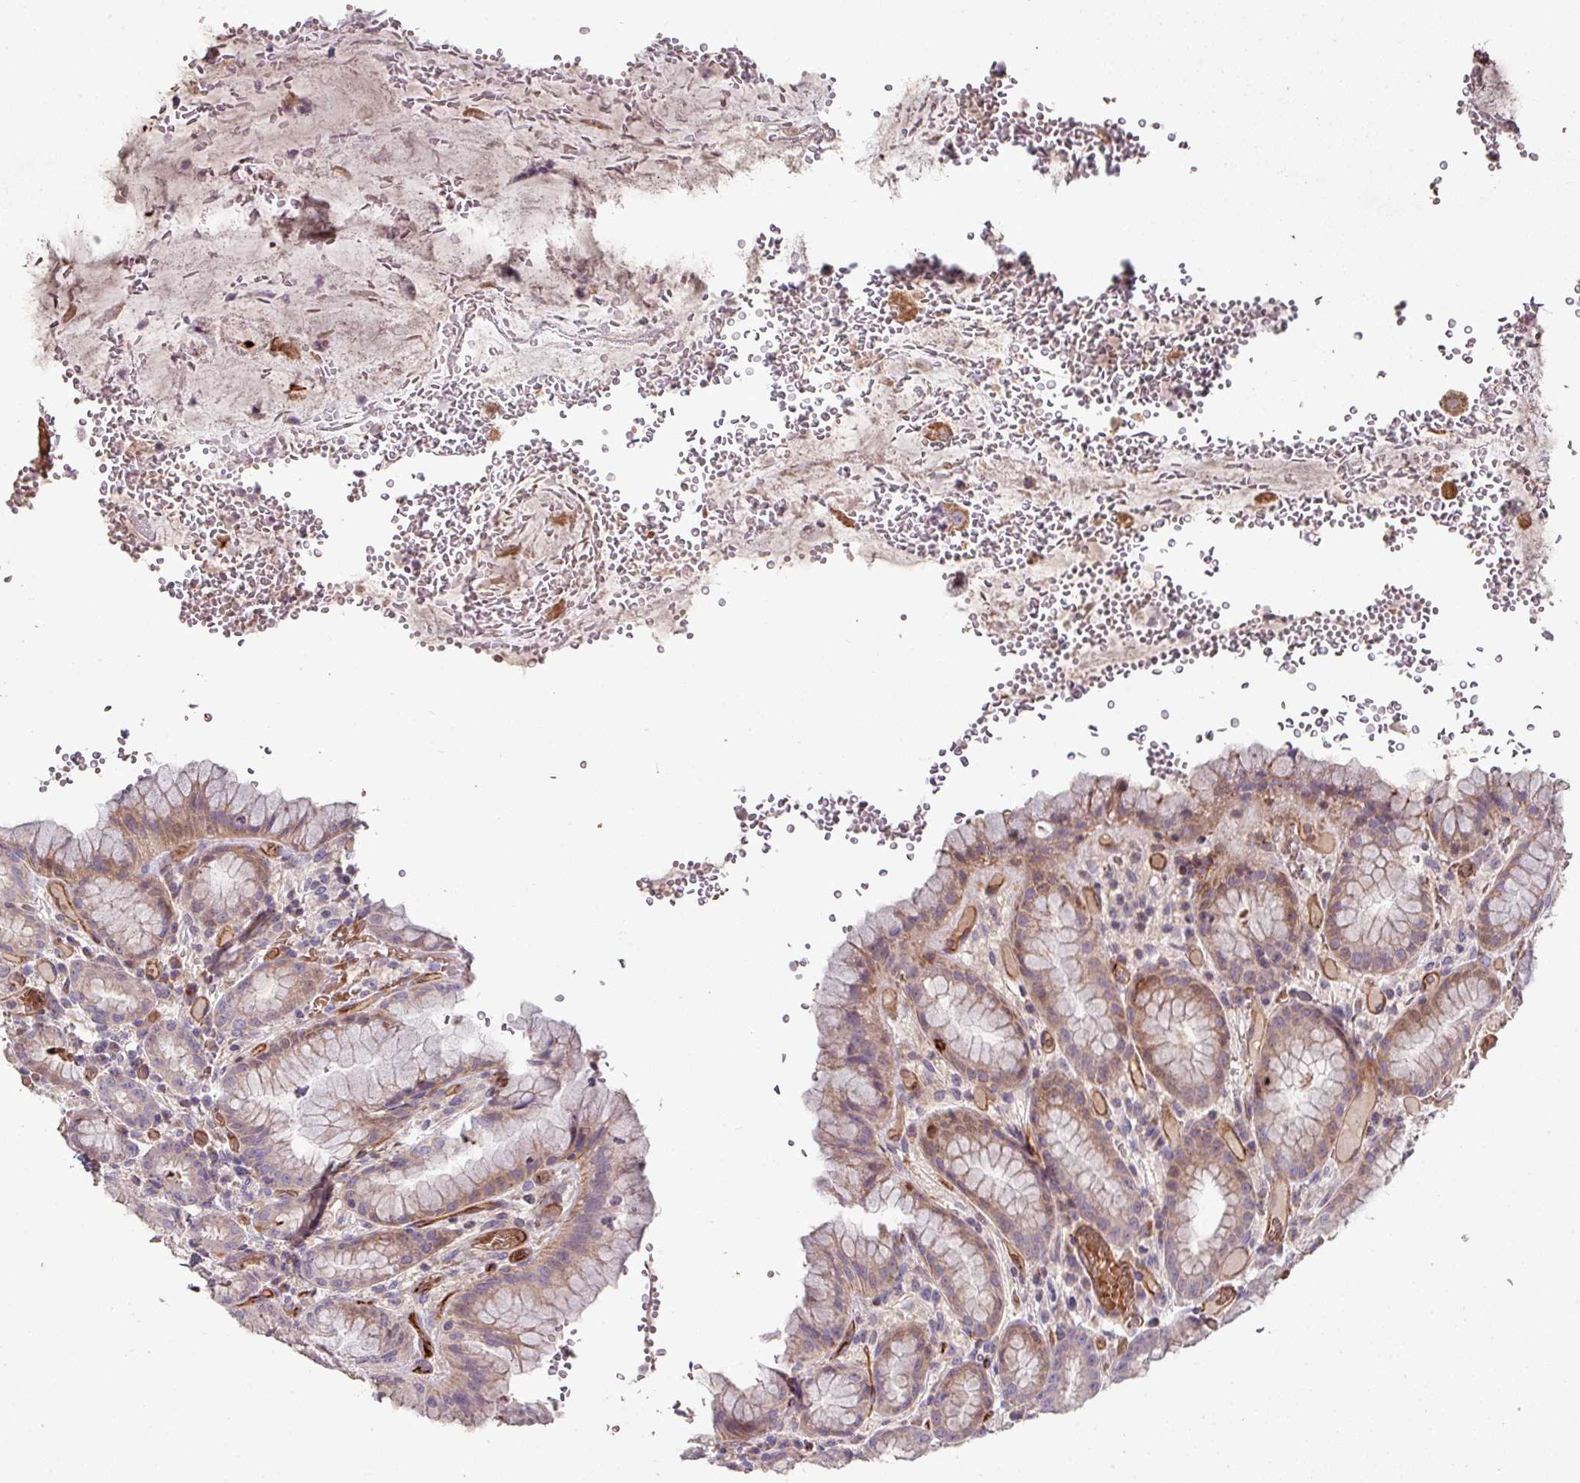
{"staining": {"intensity": "strong", "quantity": "25%-75%", "location": "cytoplasmic/membranous"}, "tissue": "stomach", "cell_type": "Glandular cells", "image_type": "normal", "snomed": [{"axis": "morphology", "description": "Normal tissue, NOS"}, {"axis": "topography", "description": "Stomach, upper"}], "caption": "An image of stomach stained for a protein exhibits strong cytoplasmic/membranous brown staining in glandular cells.", "gene": "RPL23A", "patient": {"sex": "male", "age": 52}}